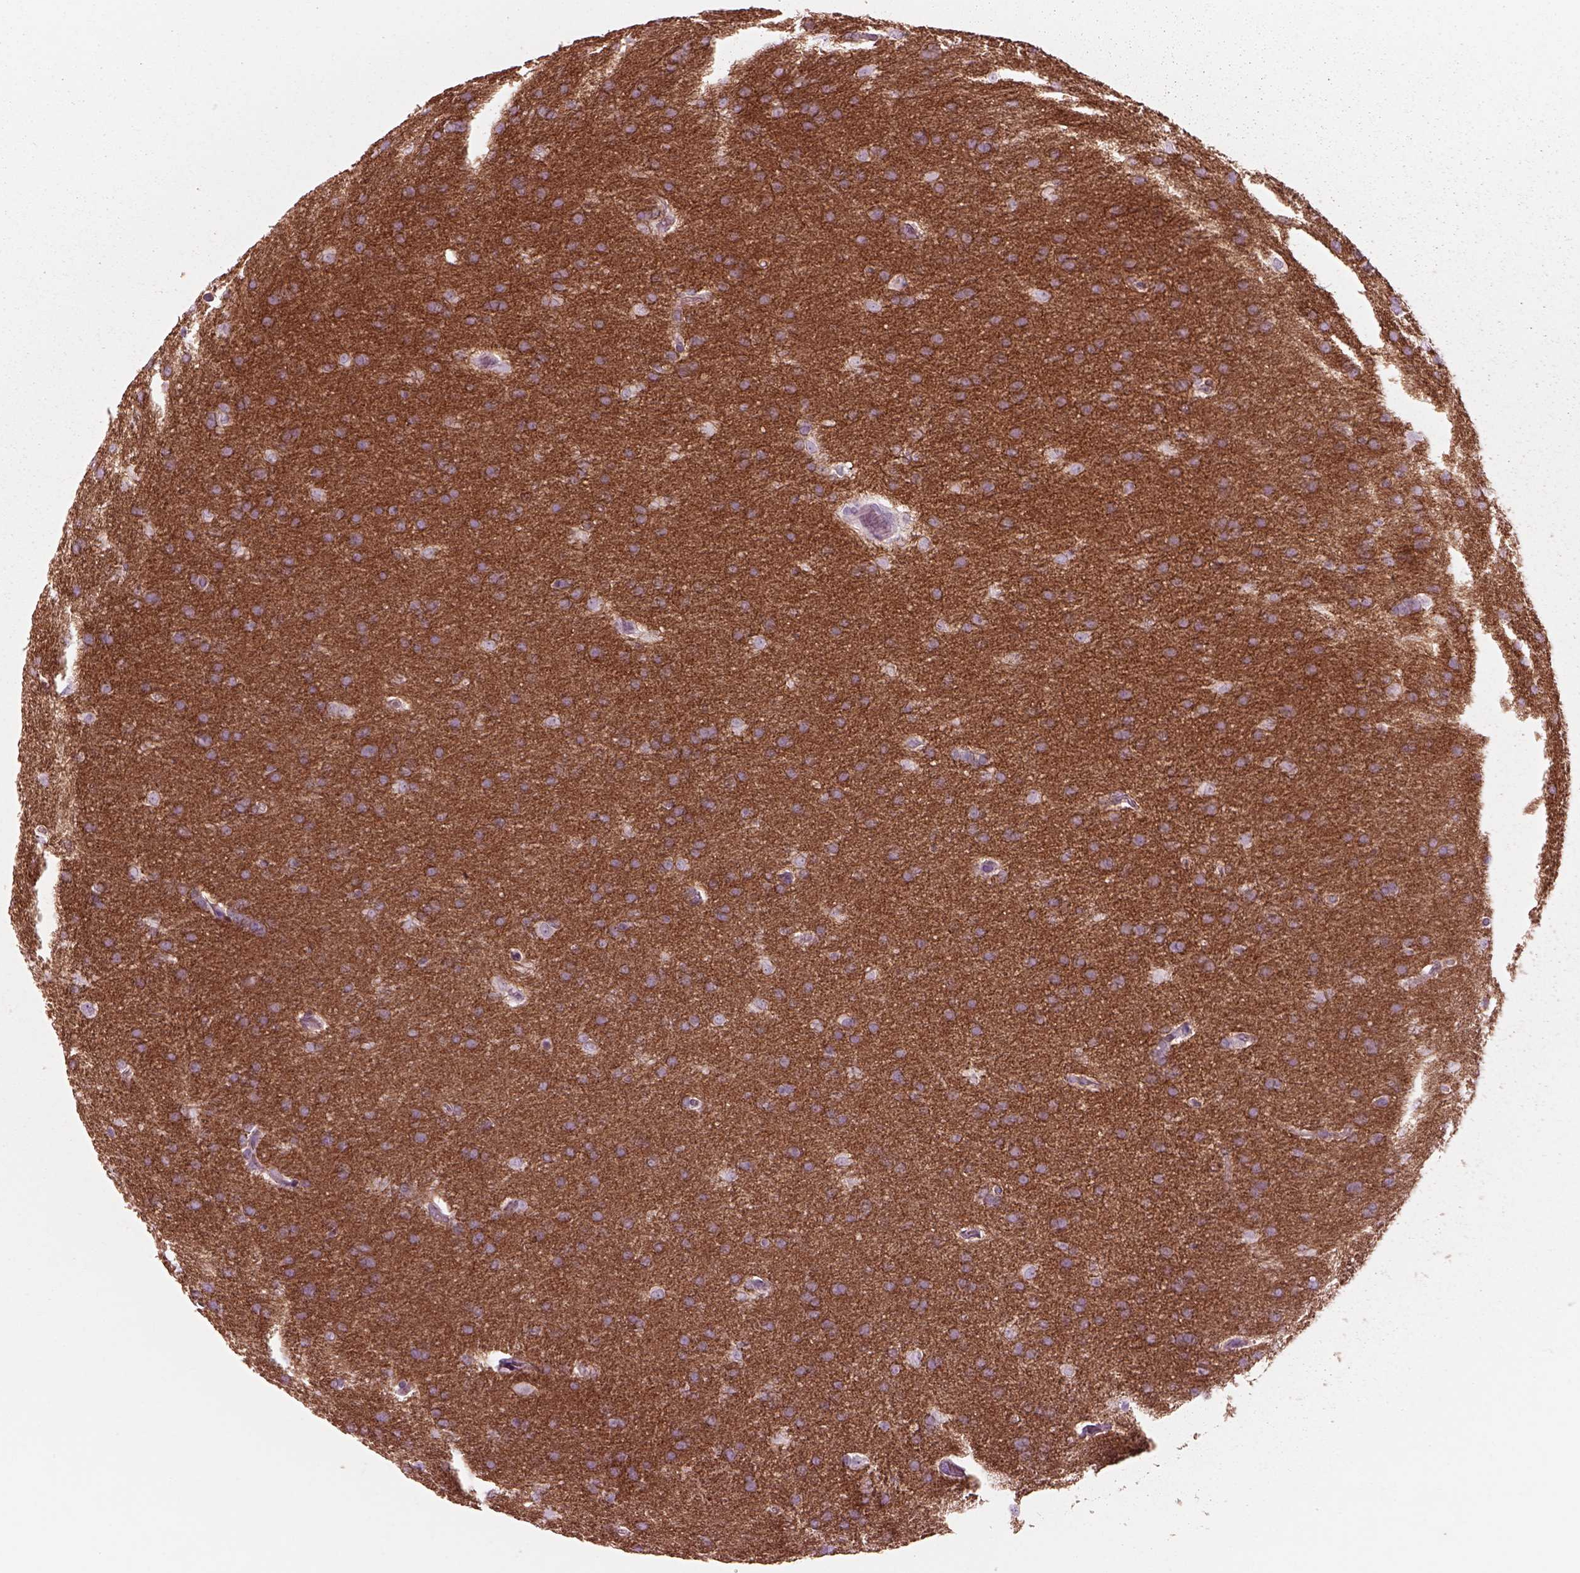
{"staining": {"intensity": "moderate", "quantity": ">75%", "location": "cytoplasmic/membranous"}, "tissue": "glioma", "cell_type": "Tumor cells", "image_type": "cancer", "snomed": [{"axis": "morphology", "description": "Glioma, malignant, Low grade"}, {"axis": "topography", "description": "Brain"}], "caption": "A brown stain highlights moderate cytoplasmic/membranous positivity of a protein in human glioma tumor cells.", "gene": "CADM2", "patient": {"sex": "female", "age": 32}}